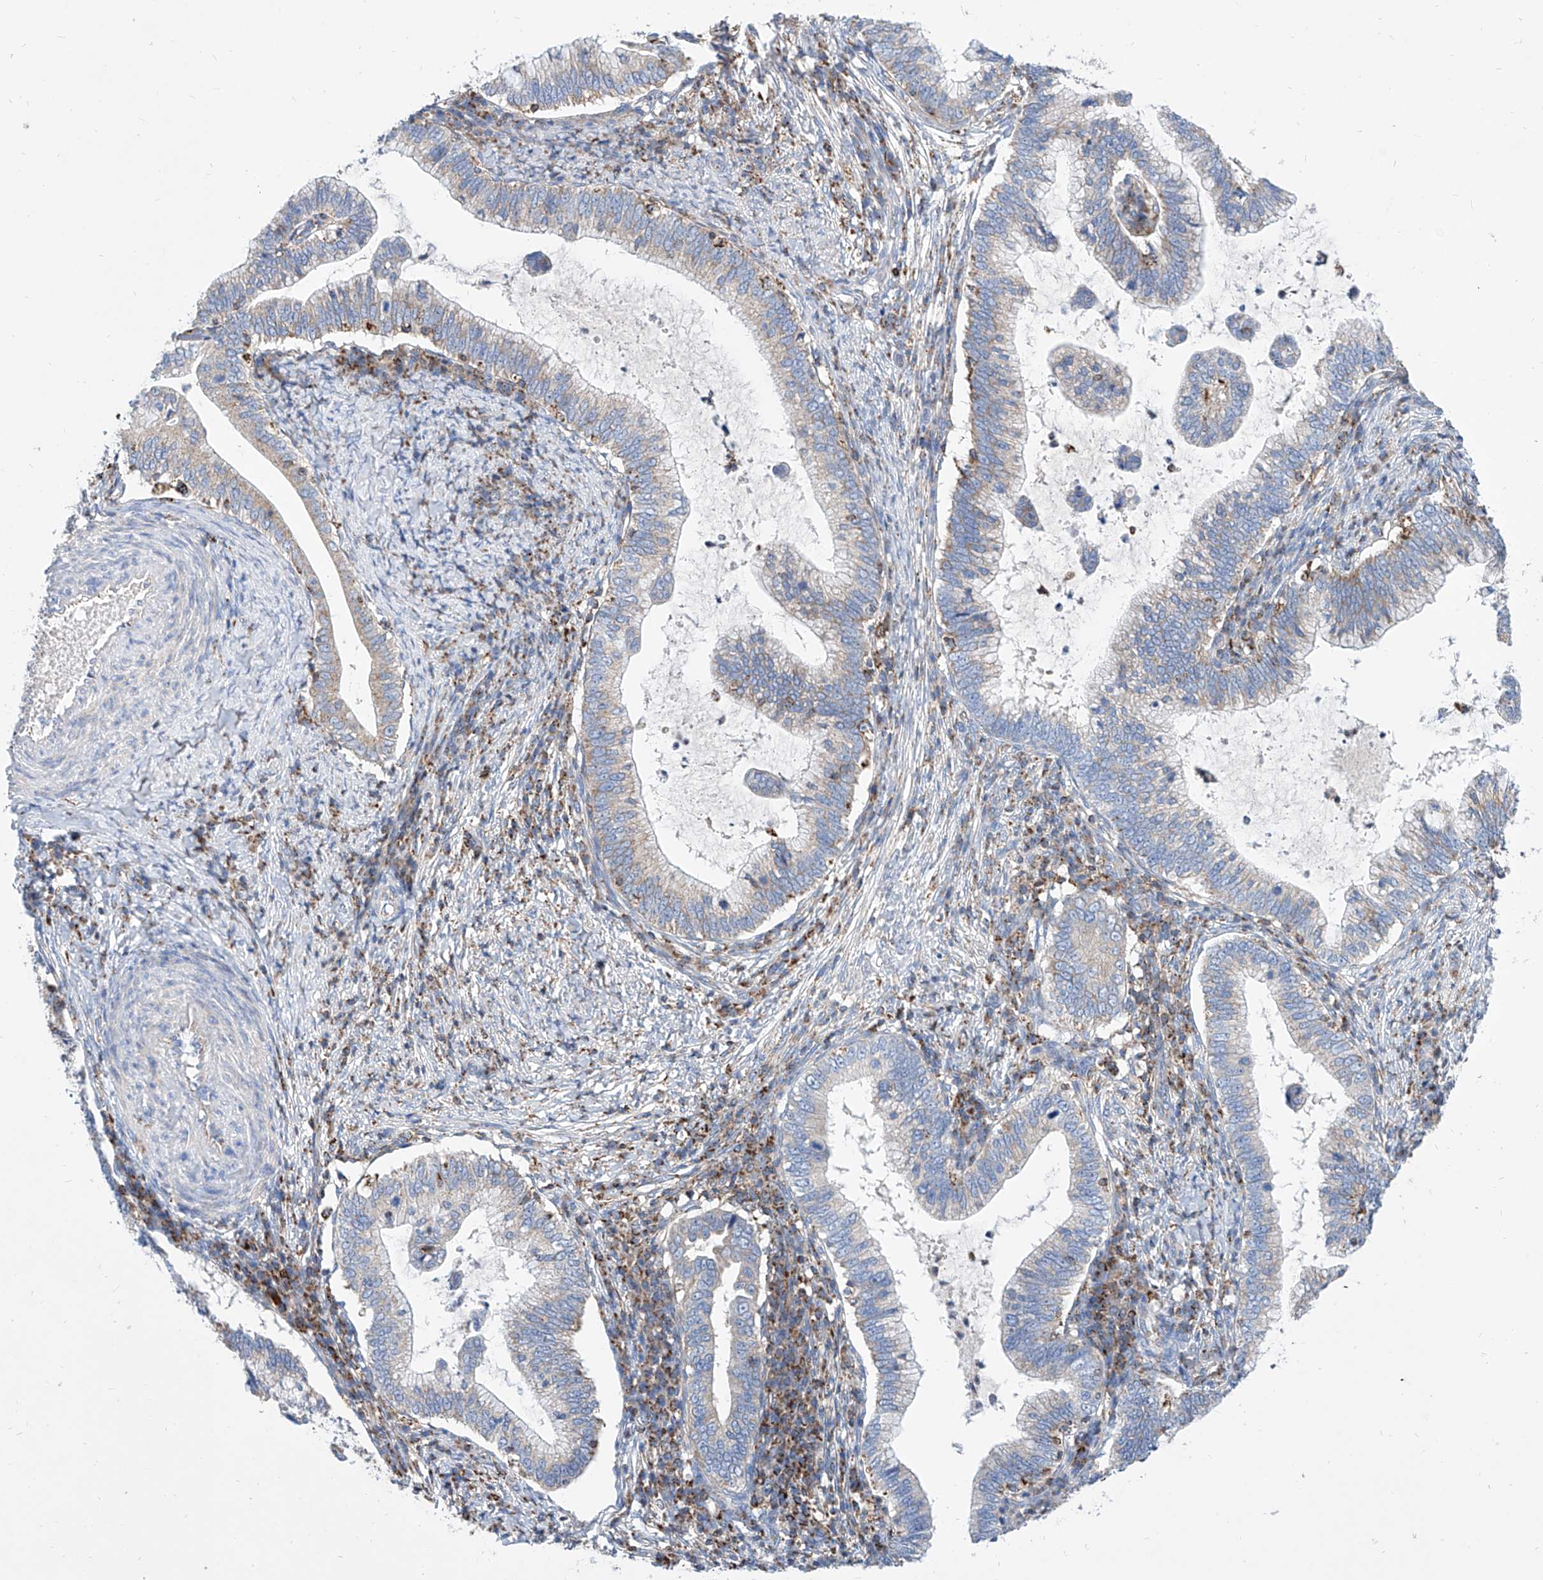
{"staining": {"intensity": "negative", "quantity": "none", "location": "none"}, "tissue": "cervical cancer", "cell_type": "Tumor cells", "image_type": "cancer", "snomed": [{"axis": "morphology", "description": "Adenocarcinoma, NOS"}, {"axis": "topography", "description": "Cervix"}], "caption": "Cervical cancer was stained to show a protein in brown. There is no significant staining in tumor cells.", "gene": "CPNE5", "patient": {"sex": "female", "age": 36}}